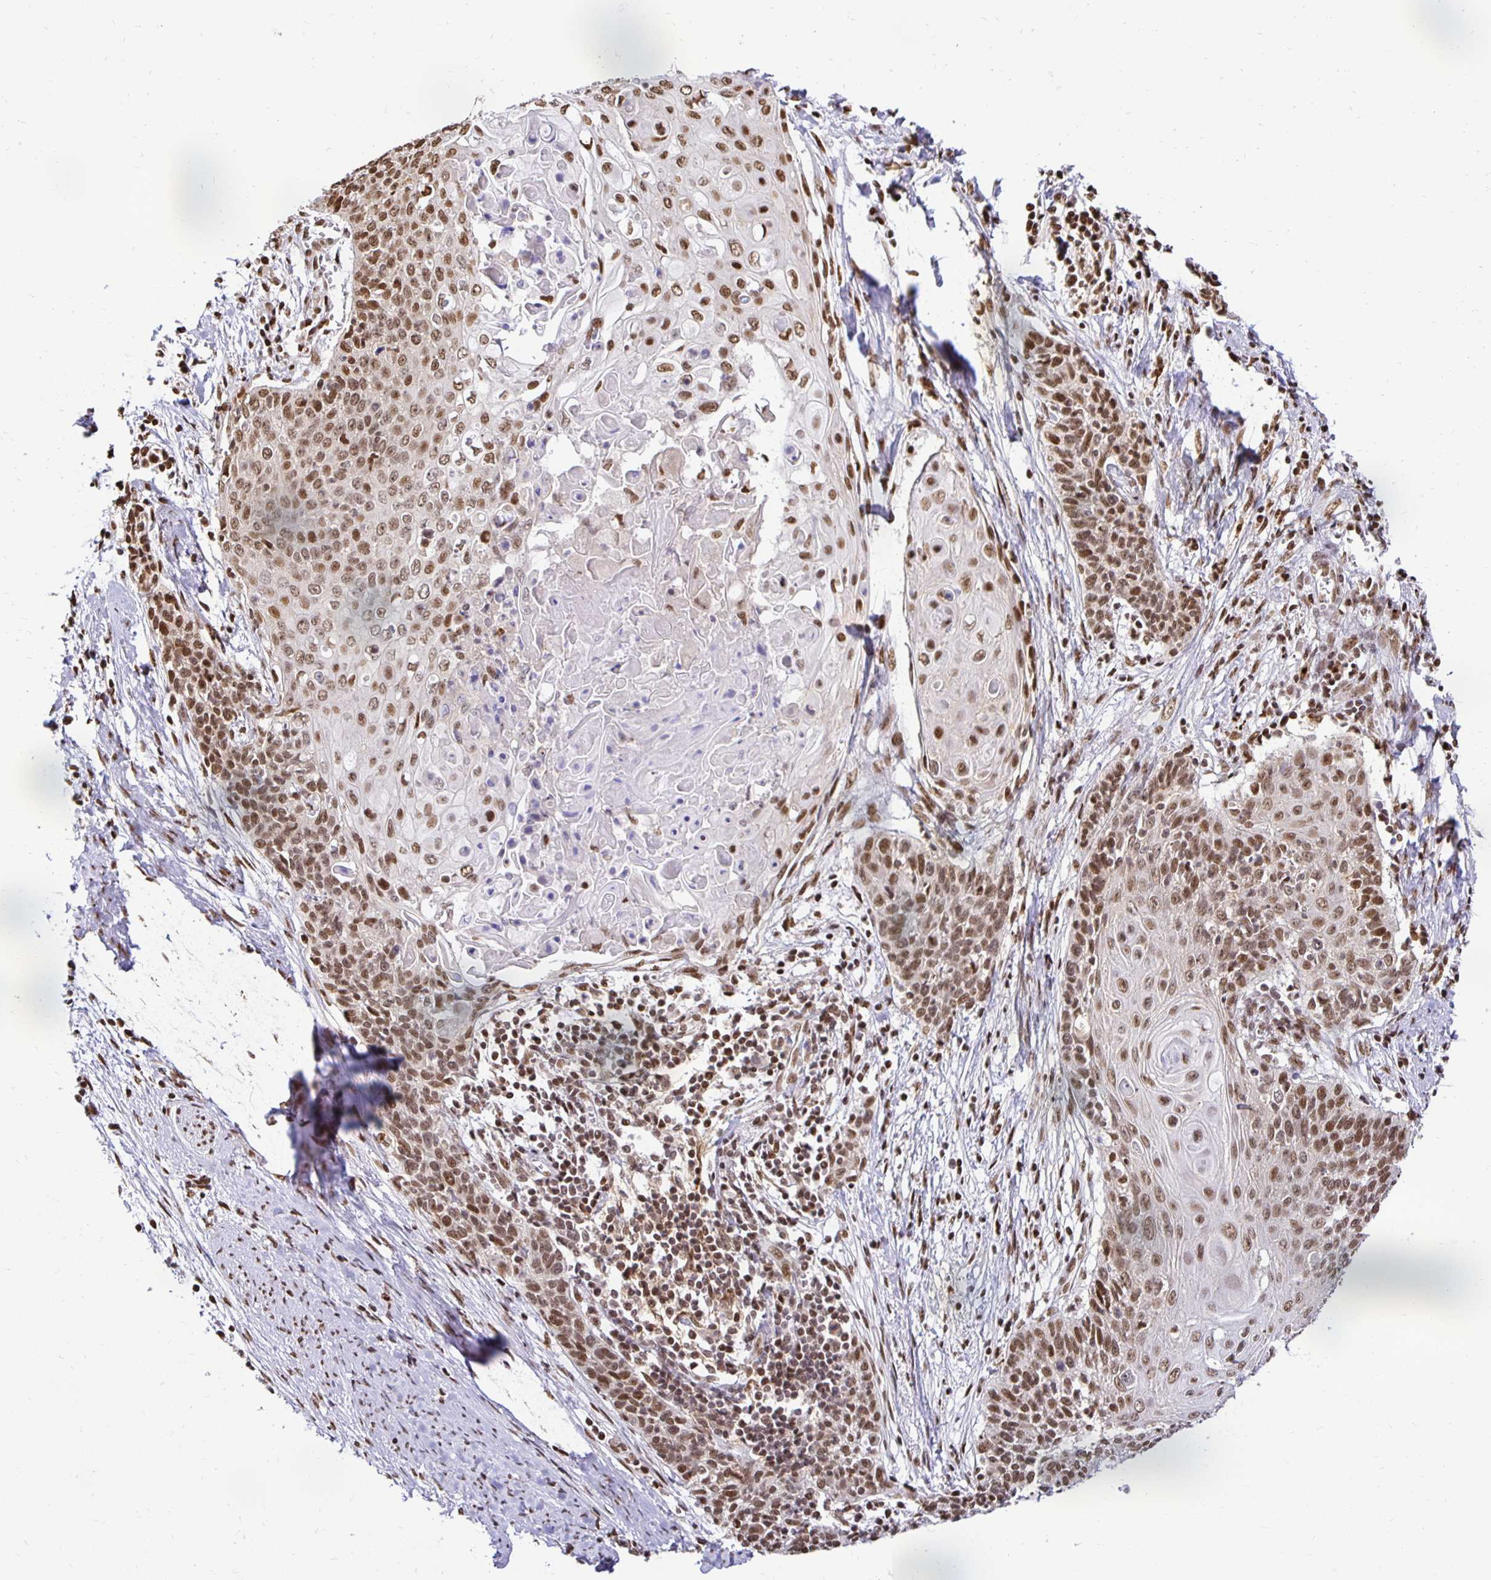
{"staining": {"intensity": "moderate", "quantity": ">75%", "location": "nuclear"}, "tissue": "cervical cancer", "cell_type": "Tumor cells", "image_type": "cancer", "snomed": [{"axis": "morphology", "description": "Squamous cell carcinoma, NOS"}, {"axis": "topography", "description": "Cervix"}], "caption": "Brown immunohistochemical staining in human cervical cancer exhibits moderate nuclear staining in approximately >75% of tumor cells. The staining is performed using DAB brown chromogen to label protein expression. The nuclei are counter-stained blue using hematoxylin.", "gene": "ZNF579", "patient": {"sex": "female", "age": 39}}